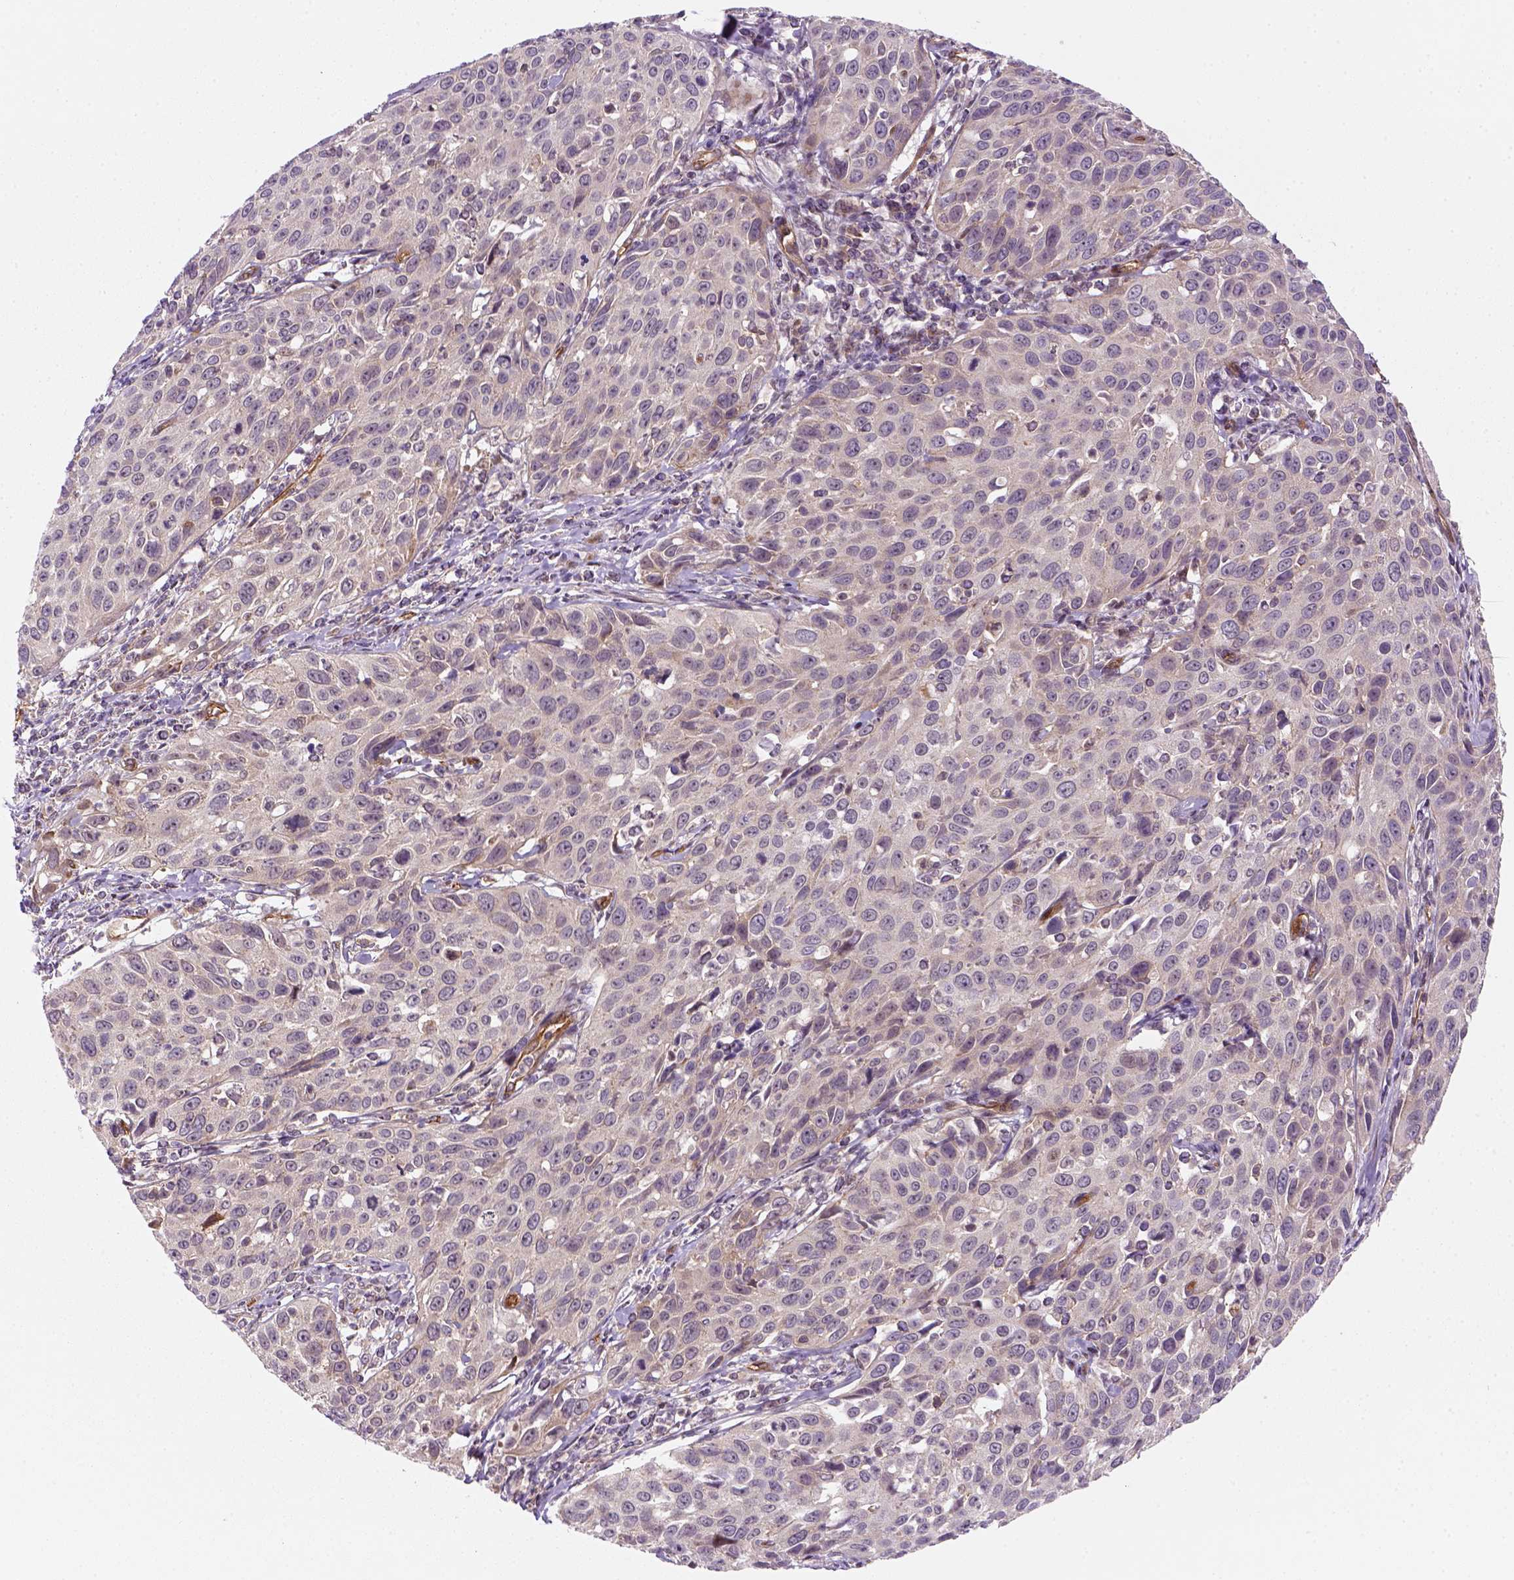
{"staining": {"intensity": "negative", "quantity": "none", "location": "none"}, "tissue": "cervical cancer", "cell_type": "Tumor cells", "image_type": "cancer", "snomed": [{"axis": "morphology", "description": "Squamous cell carcinoma, NOS"}, {"axis": "topography", "description": "Cervix"}], "caption": "This micrograph is of cervical cancer stained with immunohistochemistry to label a protein in brown with the nuclei are counter-stained blue. There is no positivity in tumor cells.", "gene": "VSTM5", "patient": {"sex": "female", "age": 26}}